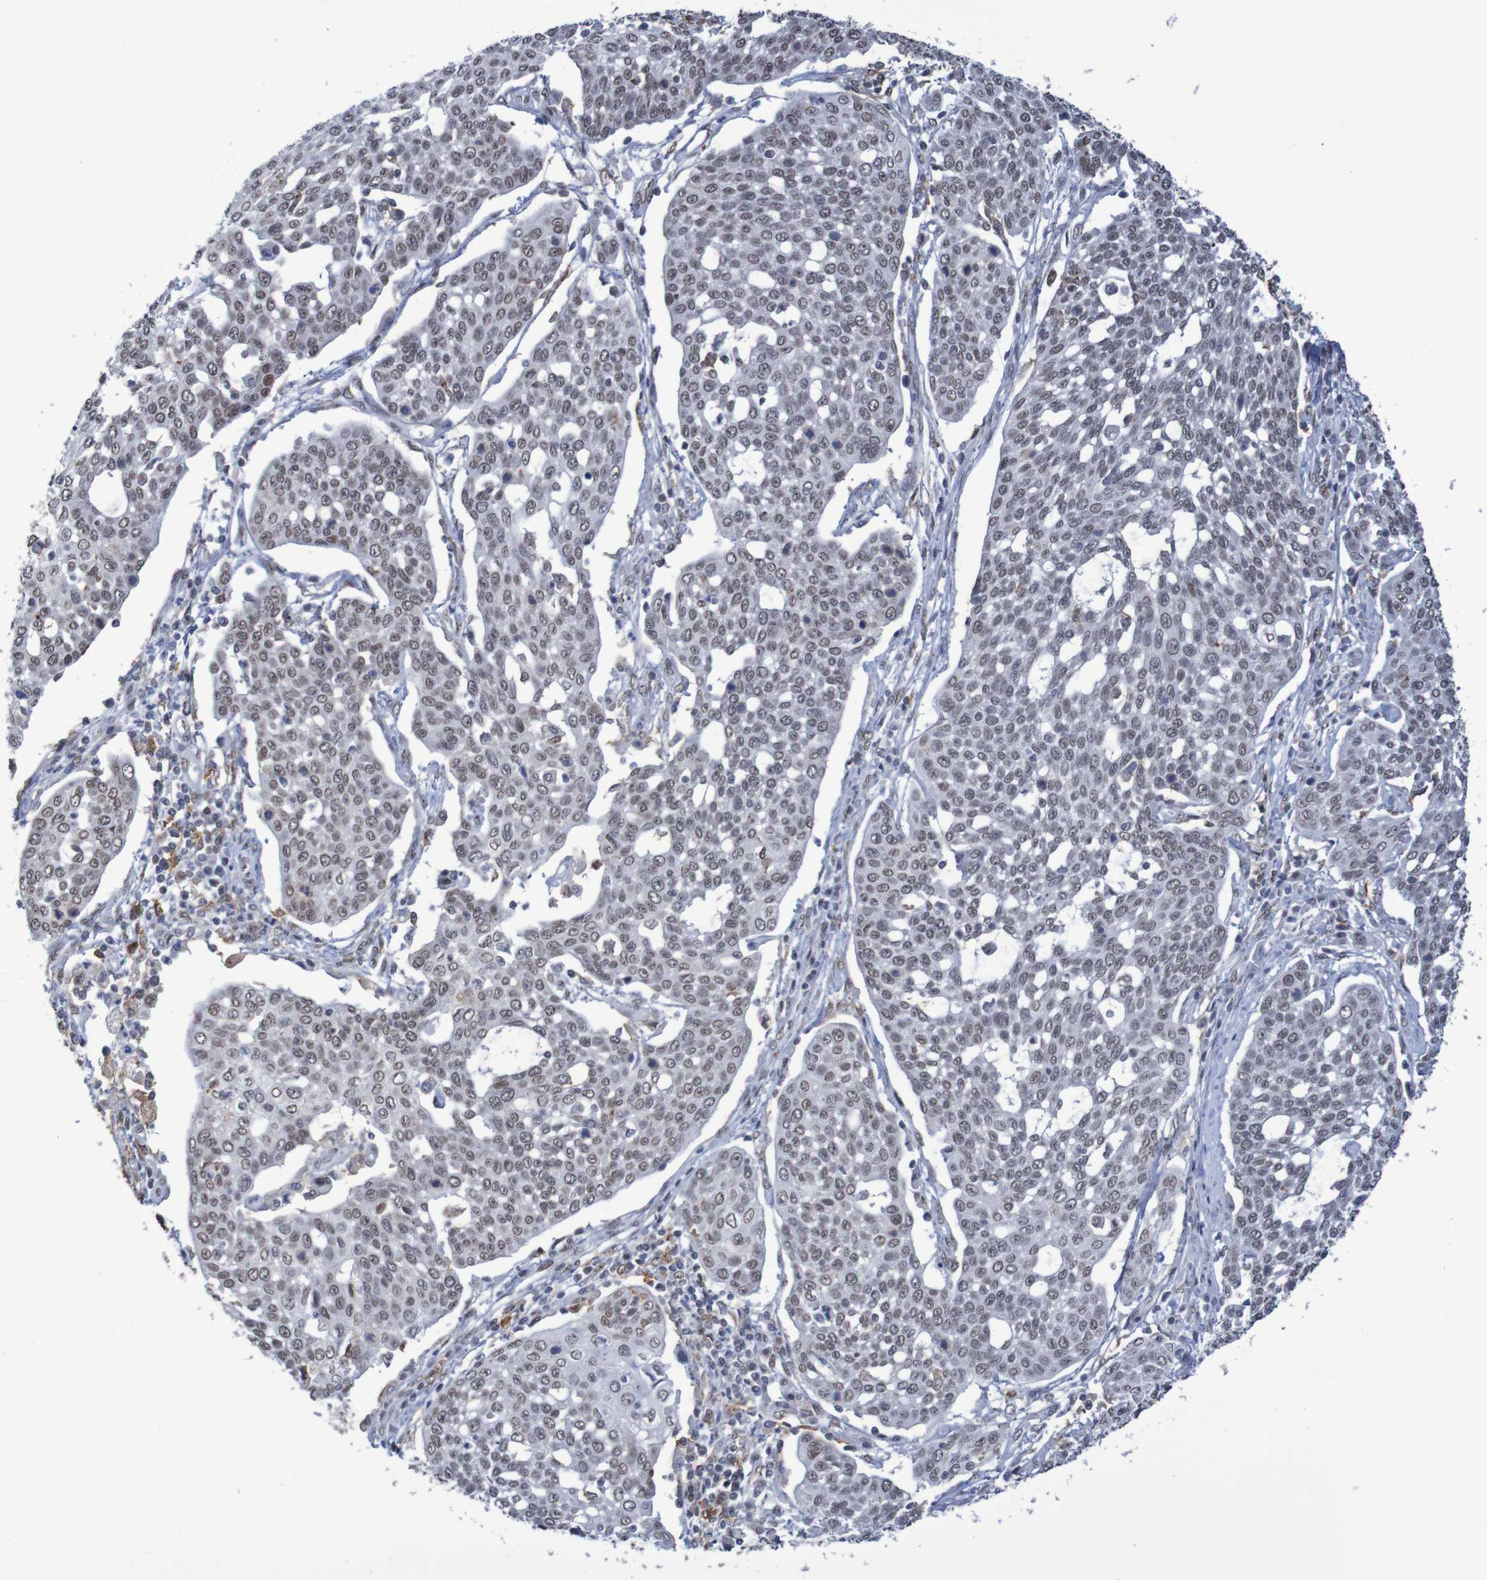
{"staining": {"intensity": "weak", "quantity": ">75%", "location": "nuclear"}, "tissue": "cervical cancer", "cell_type": "Tumor cells", "image_type": "cancer", "snomed": [{"axis": "morphology", "description": "Squamous cell carcinoma, NOS"}, {"axis": "topography", "description": "Cervix"}], "caption": "Cervical squamous cell carcinoma tissue displays weak nuclear positivity in approximately >75% of tumor cells", "gene": "MRTFB", "patient": {"sex": "female", "age": 34}}